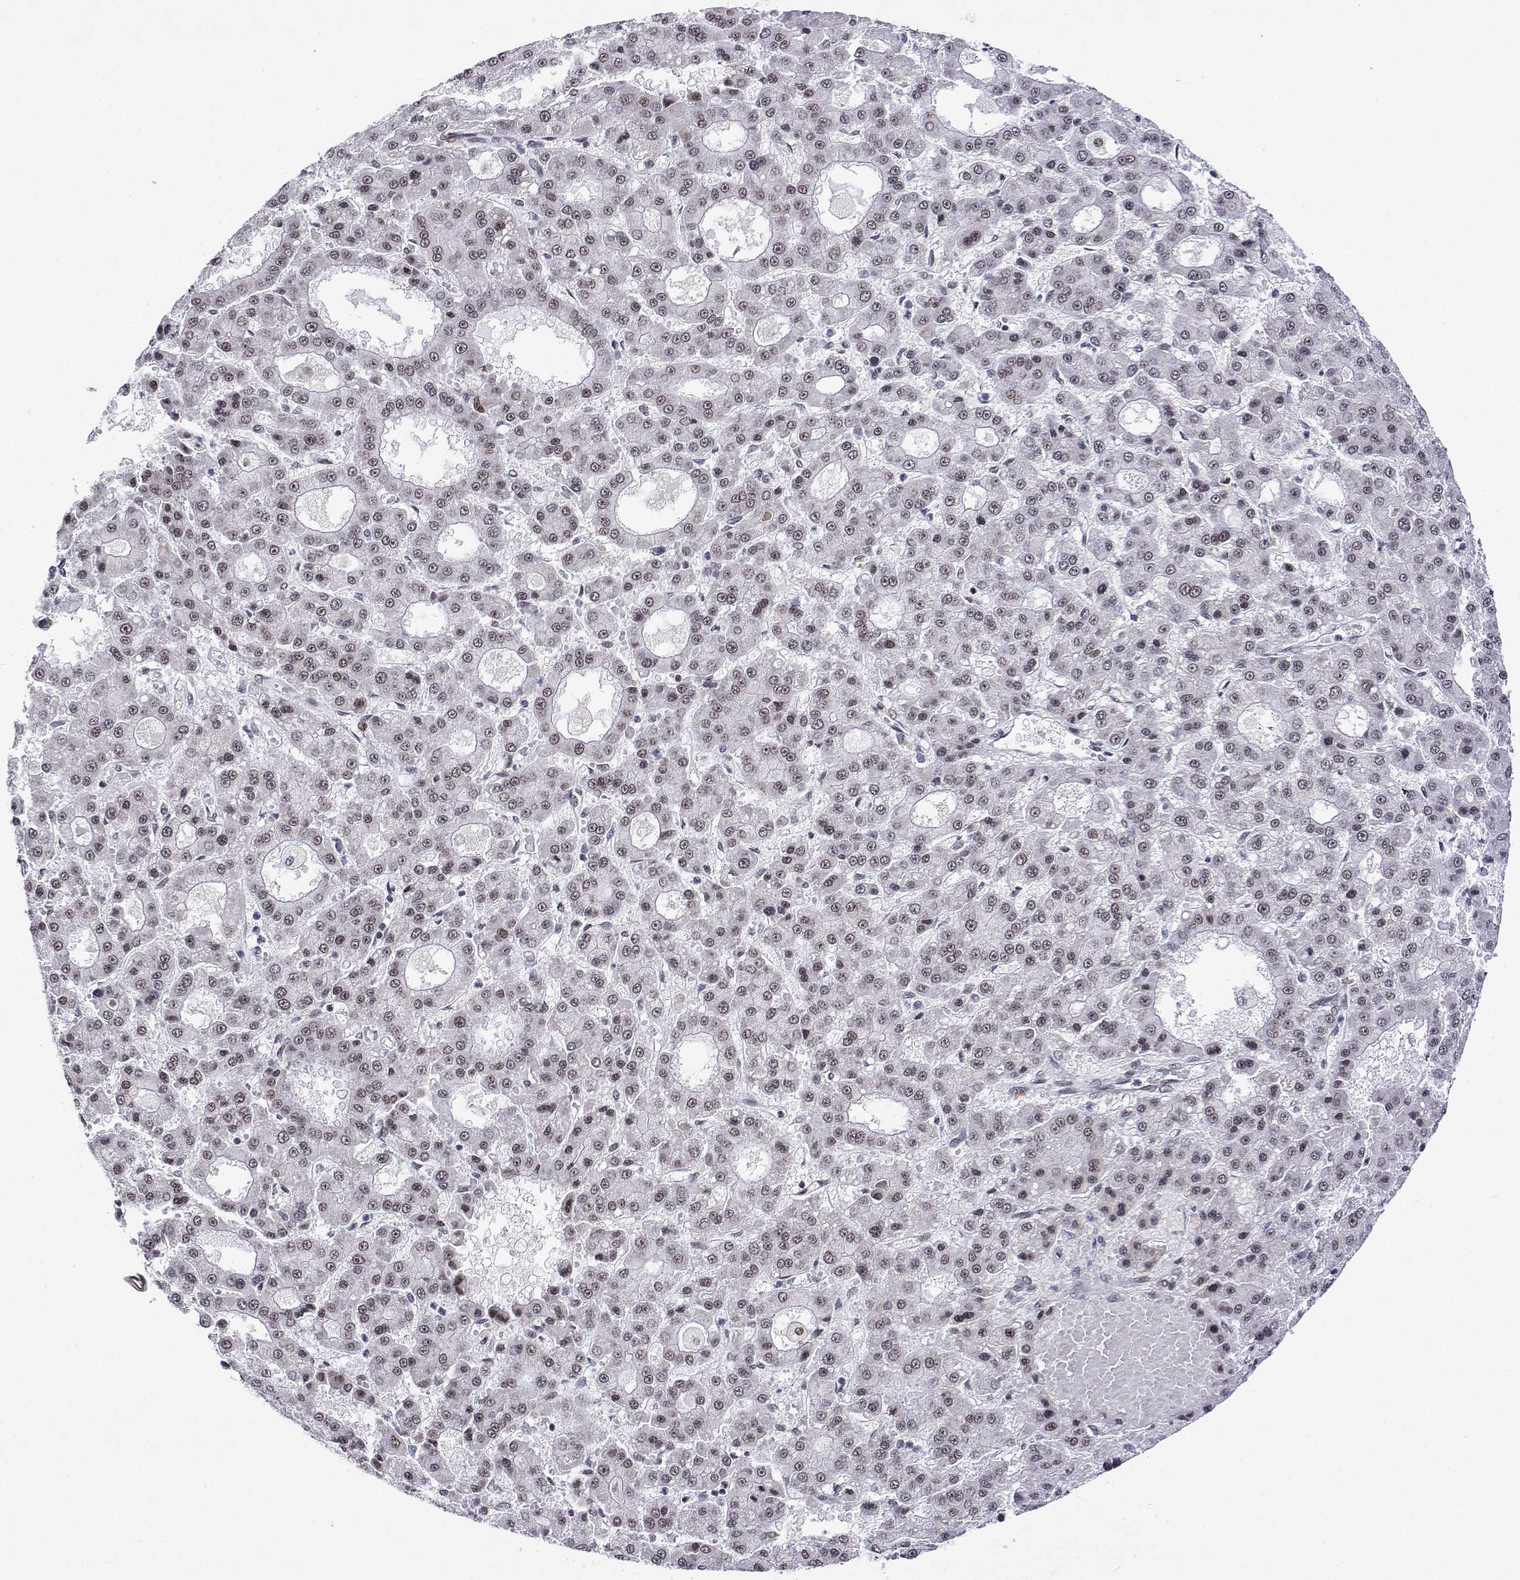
{"staining": {"intensity": "weak", "quantity": ">75%", "location": "nuclear"}, "tissue": "liver cancer", "cell_type": "Tumor cells", "image_type": "cancer", "snomed": [{"axis": "morphology", "description": "Carcinoma, Hepatocellular, NOS"}, {"axis": "topography", "description": "Liver"}], "caption": "This histopathology image reveals liver cancer (hepatocellular carcinoma) stained with immunohistochemistry to label a protein in brown. The nuclear of tumor cells show weak positivity for the protein. Nuclei are counter-stained blue.", "gene": "XPC", "patient": {"sex": "male", "age": 70}}